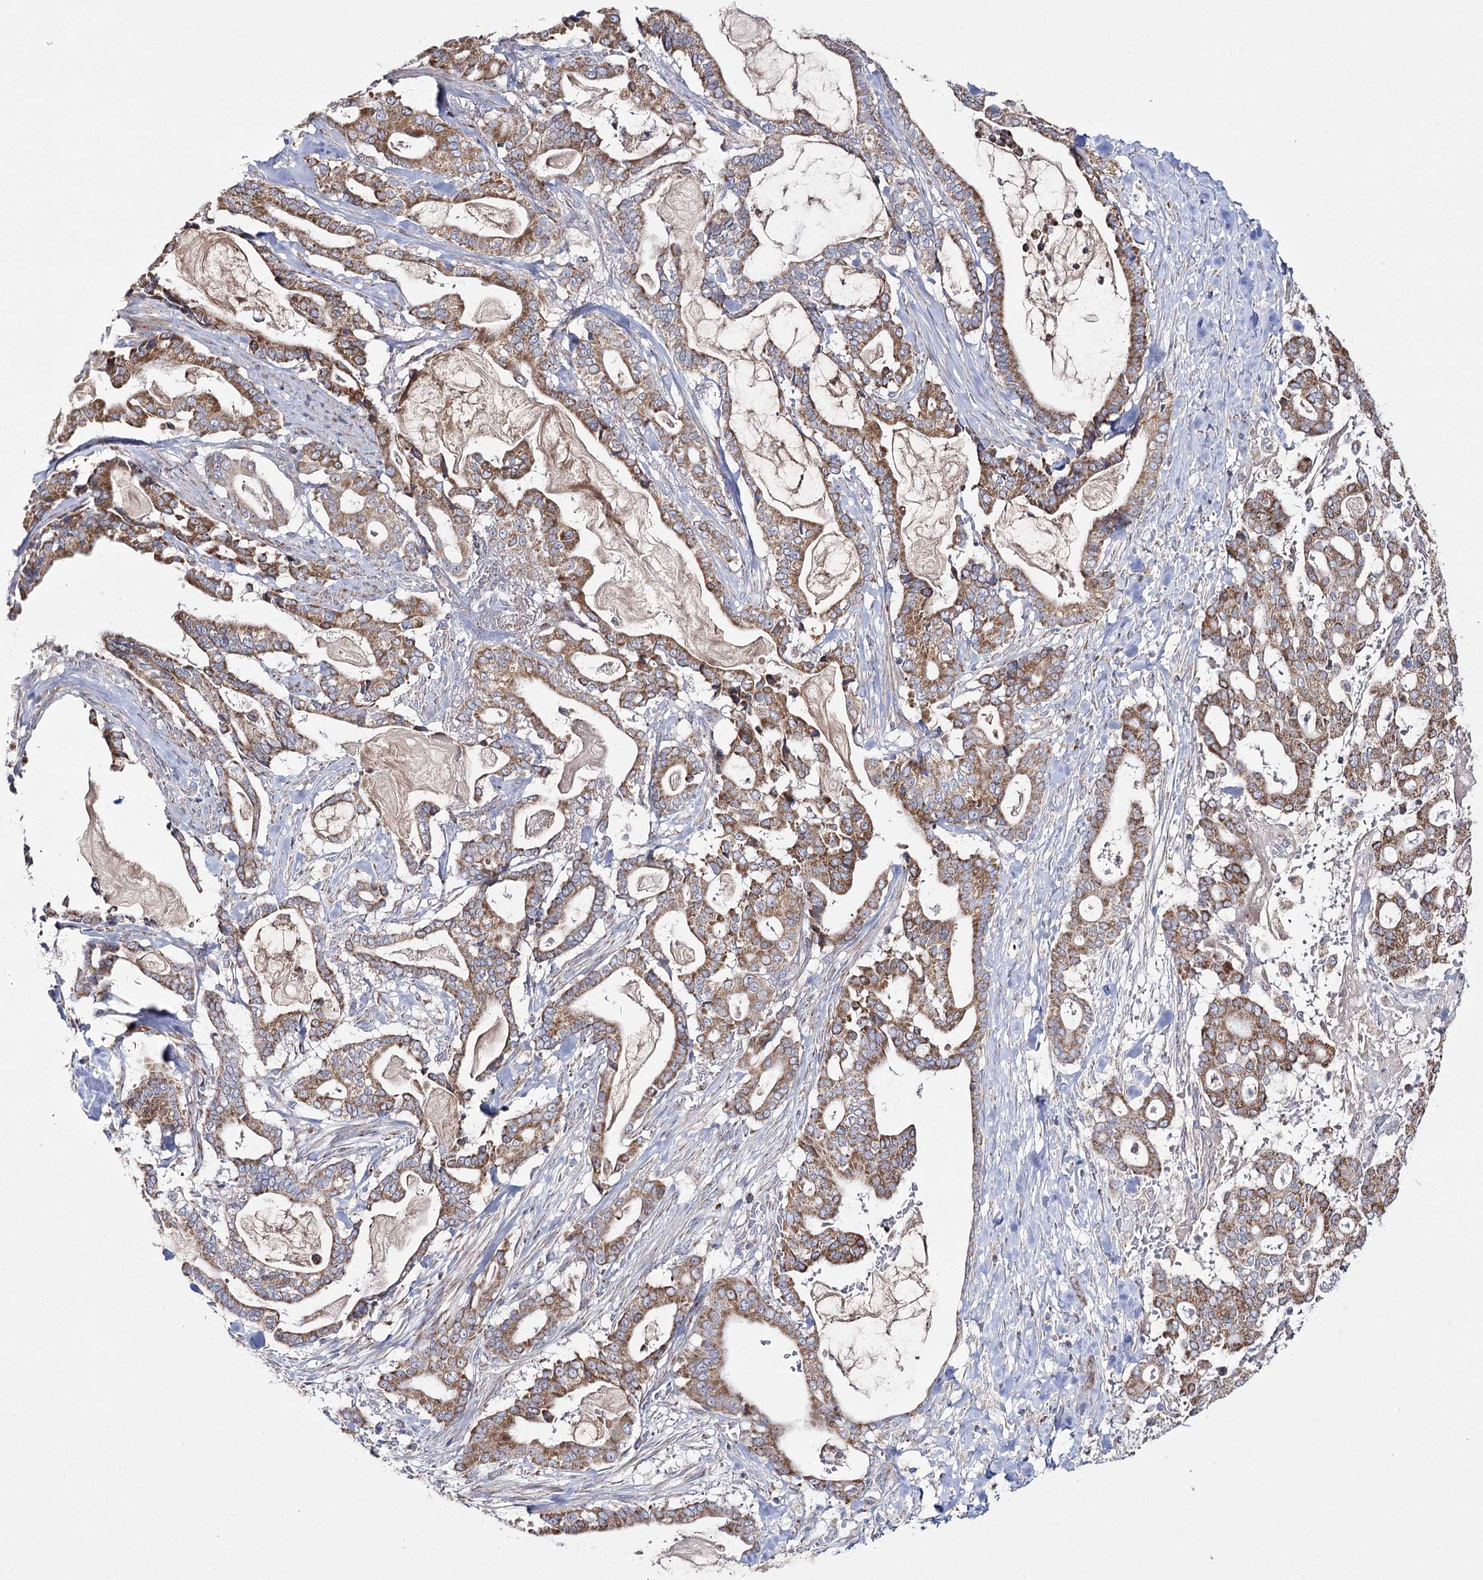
{"staining": {"intensity": "moderate", "quantity": ">75%", "location": "cytoplasmic/membranous"}, "tissue": "pancreatic cancer", "cell_type": "Tumor cells", "image_type": "cancer", "snomed": [{"axis": "morphology", "description": "Adenocarcinoma, NOS"}, {"axis": "topography", "description": "Pancreas"}], "caption": "This micrograph exhibits immunohistochemistry staining of adenocarcinoma (pancreatic), with medium moderate cytoplasmic/membranous expression in about >75% of tumor cells.", "gene": "NADK2", "patient": {"sex": "male", "age": 63}}